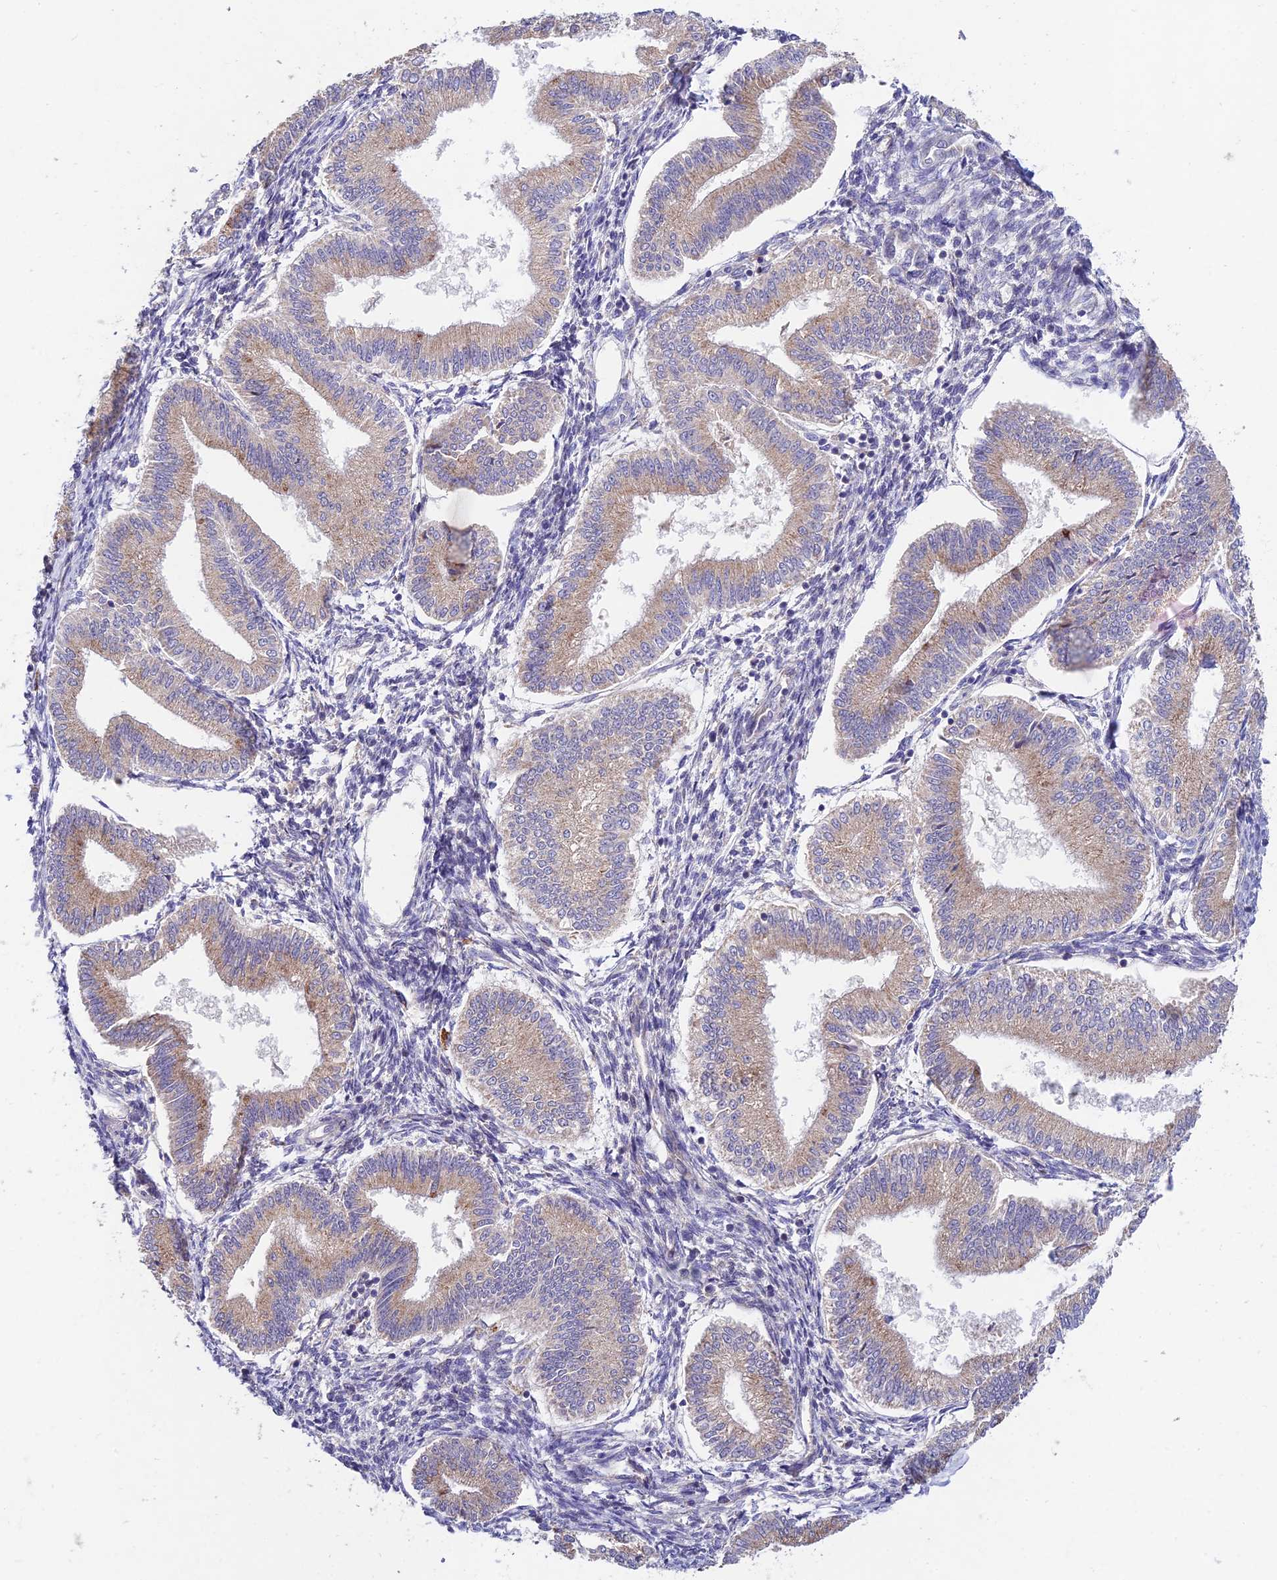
{"staining": {"intensity": "negative", "quantity": "none", "location": "none"}, "tissue": "endometrium", "cell_type": "Cells in endometrial stroma", "image_type": "normal", "snomed": [{"axis": "morphology", "description": "Normal tissue, NOS"}, {"axis": "topography", "description": "Endometrium"}], "caption": "A micrograph of endometrium stained for a protein shows no brown staining in cells in endometrial stroma. (IHC, brightfield microscopy, high magnification).", "gene": "WDR43", "patient": {"sex": "female", "age": 39}}